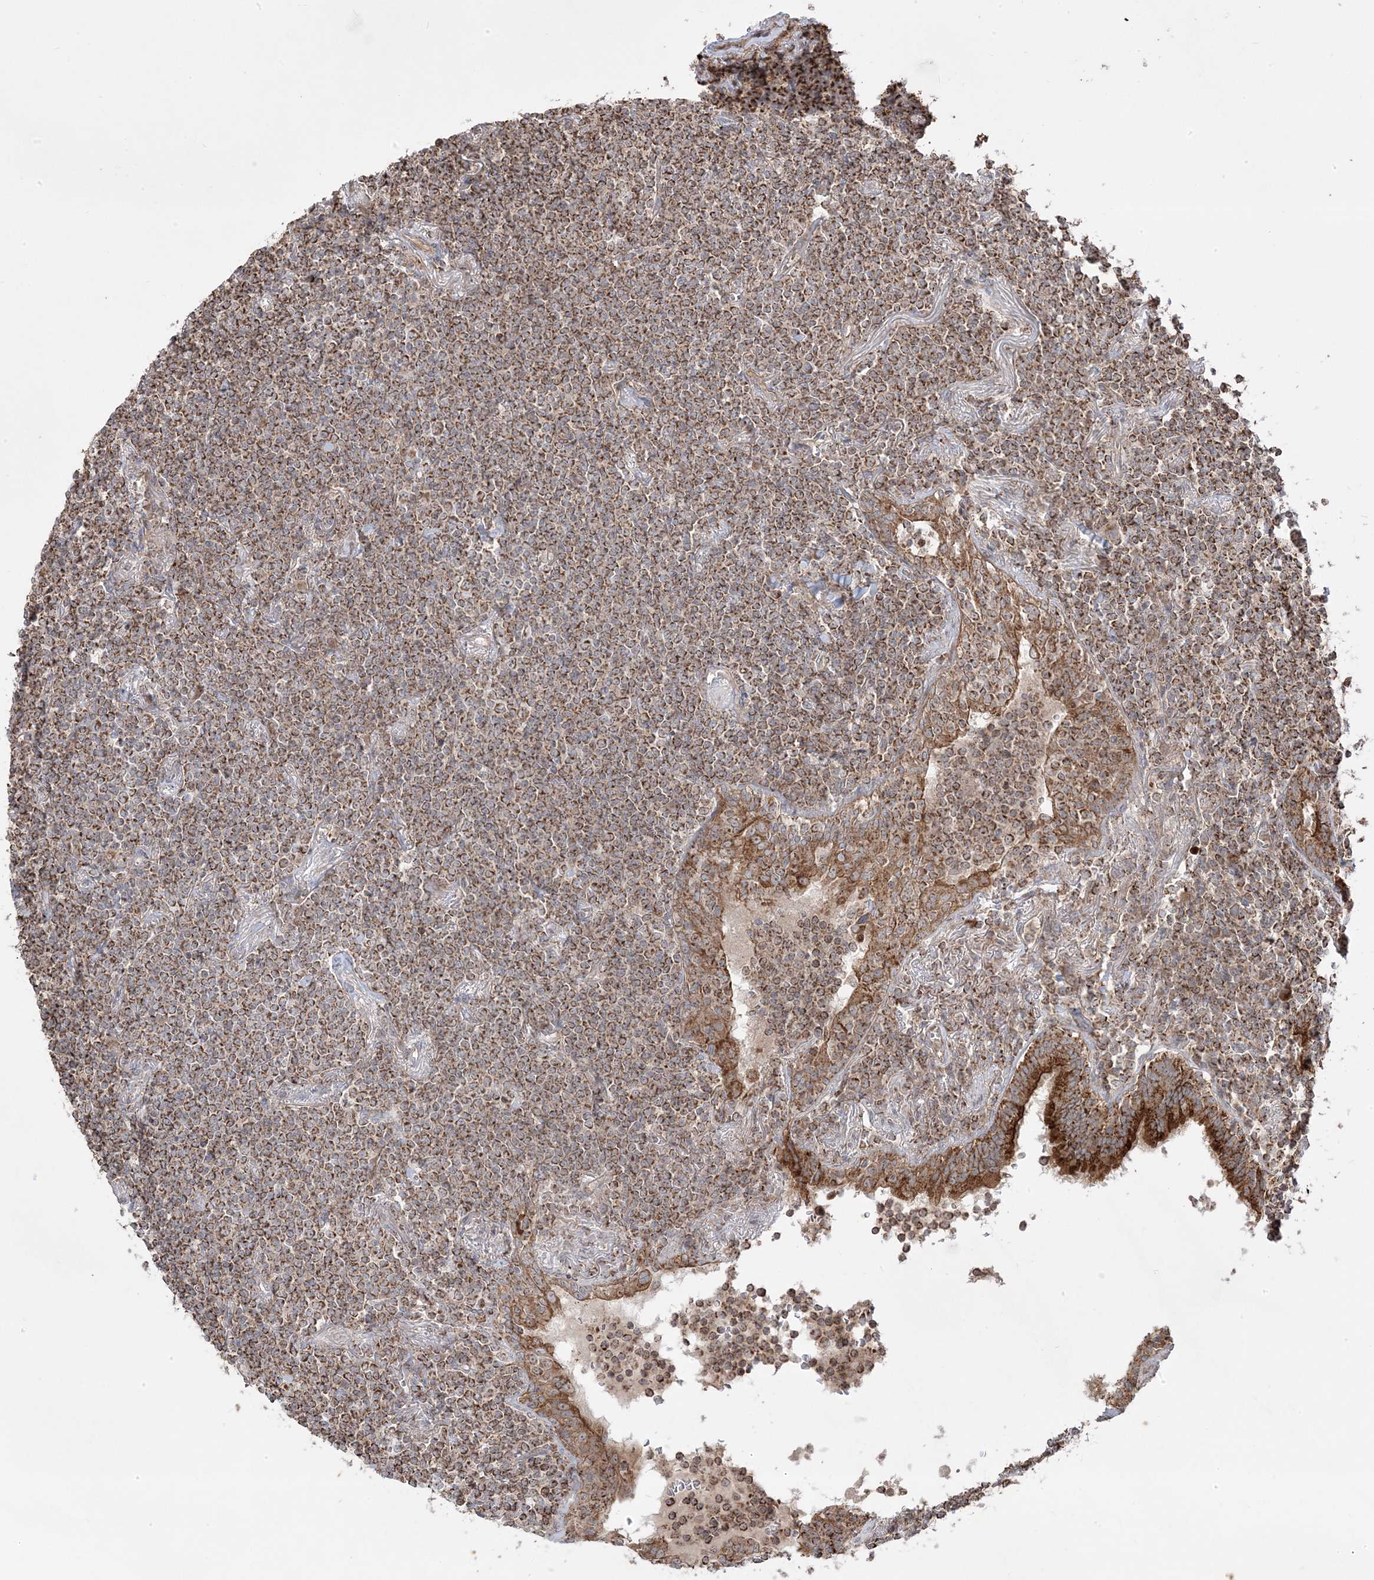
{"staining": {"intensity": "moderate", "quantity": ">75%", "location": "cytoplasmic/membranous"}, "tissue": "lymphoma", "cell_type": "Tumor cells", "image_type": "cancer", "snomed": [{"axis": "morphology", "description": "Malignant lymphoma, non-Hodgkin's type, Low grade"}, {"axis": "topography", "description": "Lung"}], "caption": "An image of human lymphoma stained for a protein reveals moderate cytoplasmic/membranous brown staining in tumor cells. (DAB IHC, brown staining for protein, blue staining for nuclei).", "gene": "CLUAP1", "patient": {"sex": "female", "age": 71}}